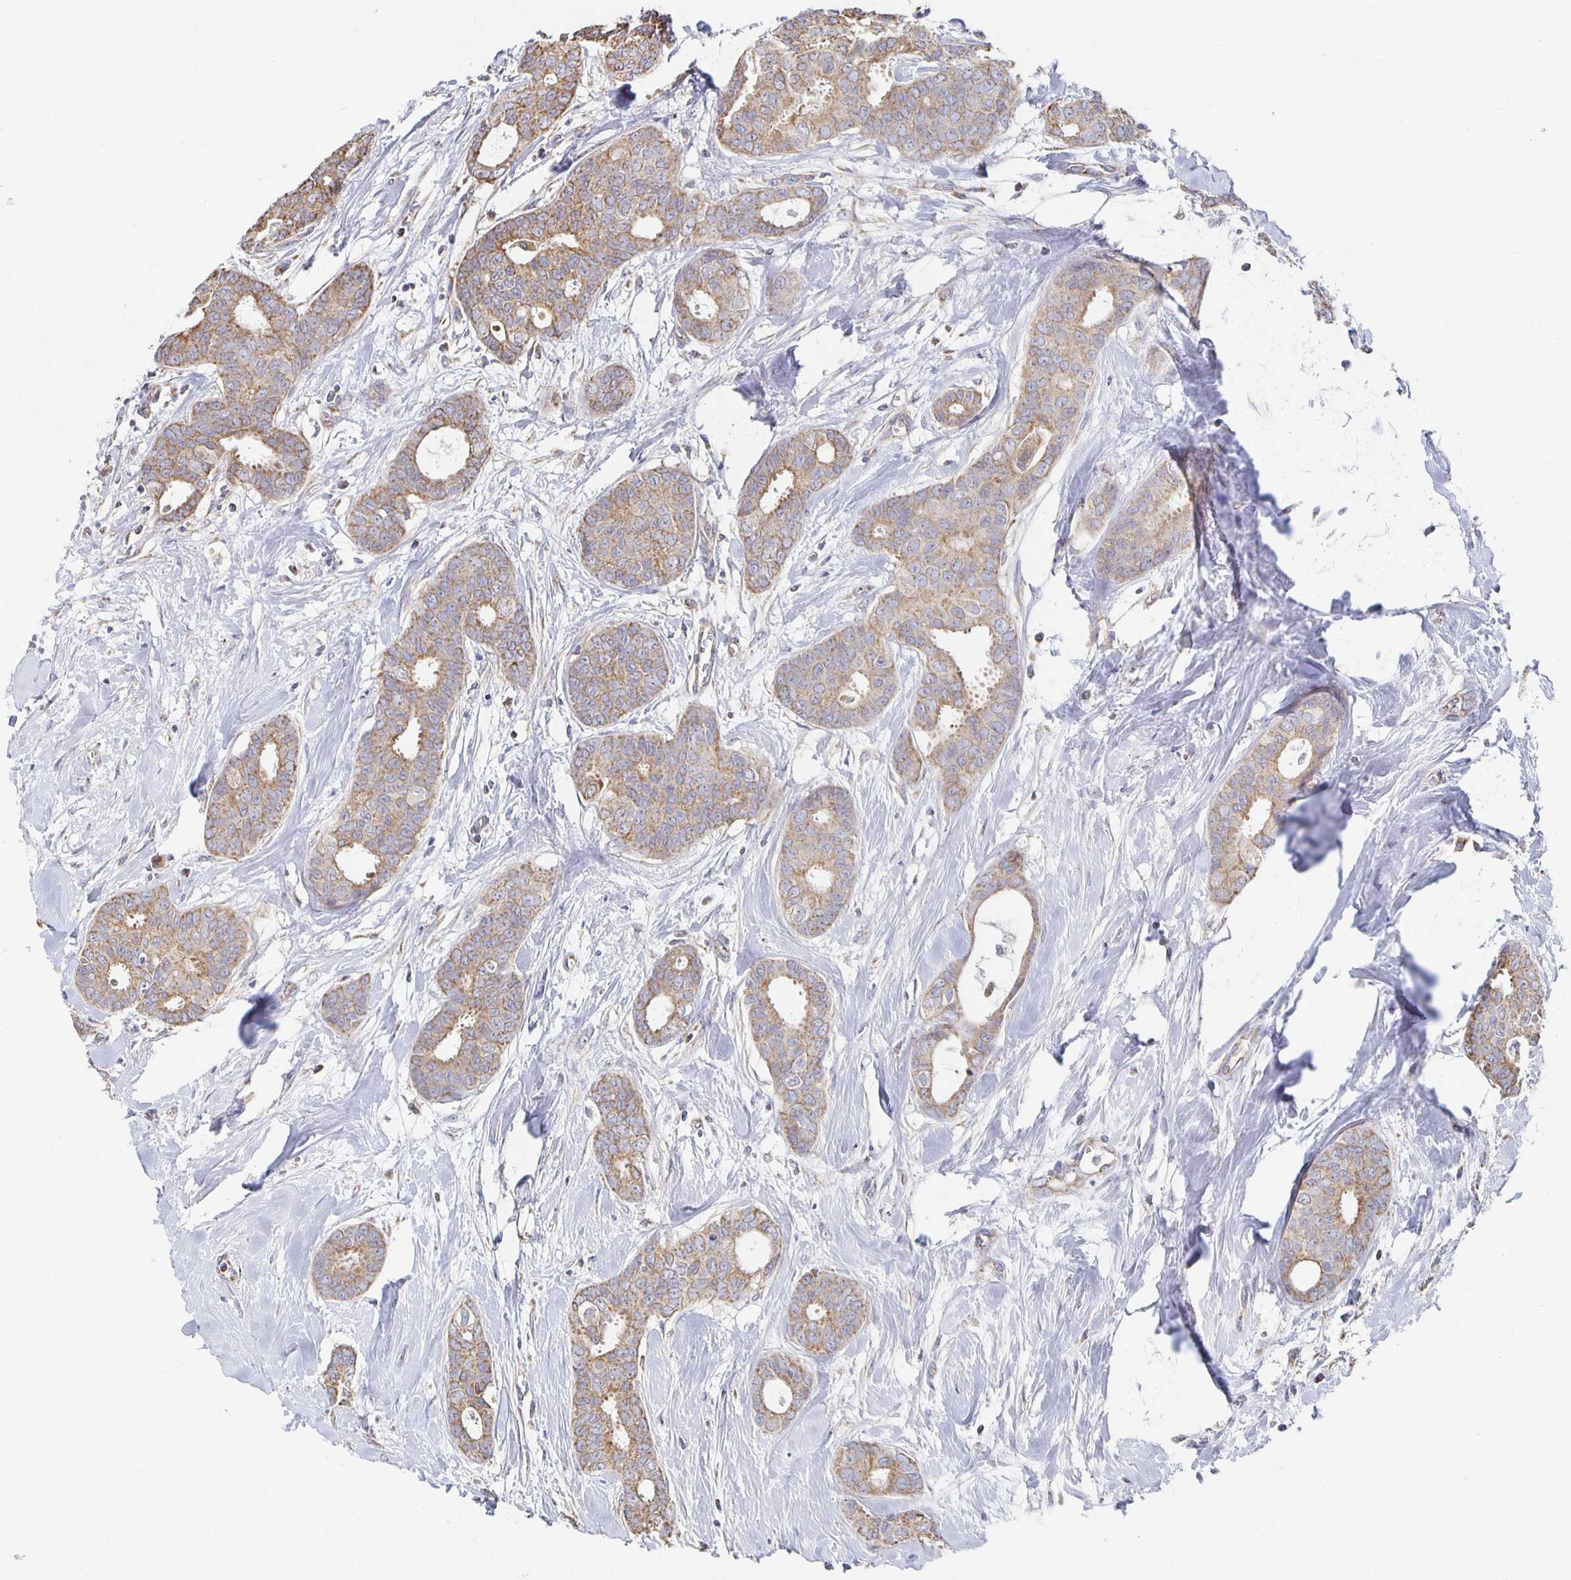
{"staining": {"intensity": "moderate", "quantity": ">75%", "location": "cytoplasmic/membranous"}, "tissue": "breast cancer", "cell_type": "Tumor cells", "image_type": "cancer", "snomed": [{"axis": "morphology", "description": "Duct carcinoma"}, {"axis": "topography", "description": "Breast"}], "caption": "This is an image of immunohistochemistry staining of invasive ductal carcinoma (breast), which shows moderate positivity in the cytoplasmic/membranous of tumor cells.", "gene": "NKX2-8", "patient": {"sex": "female", "age": 45}}